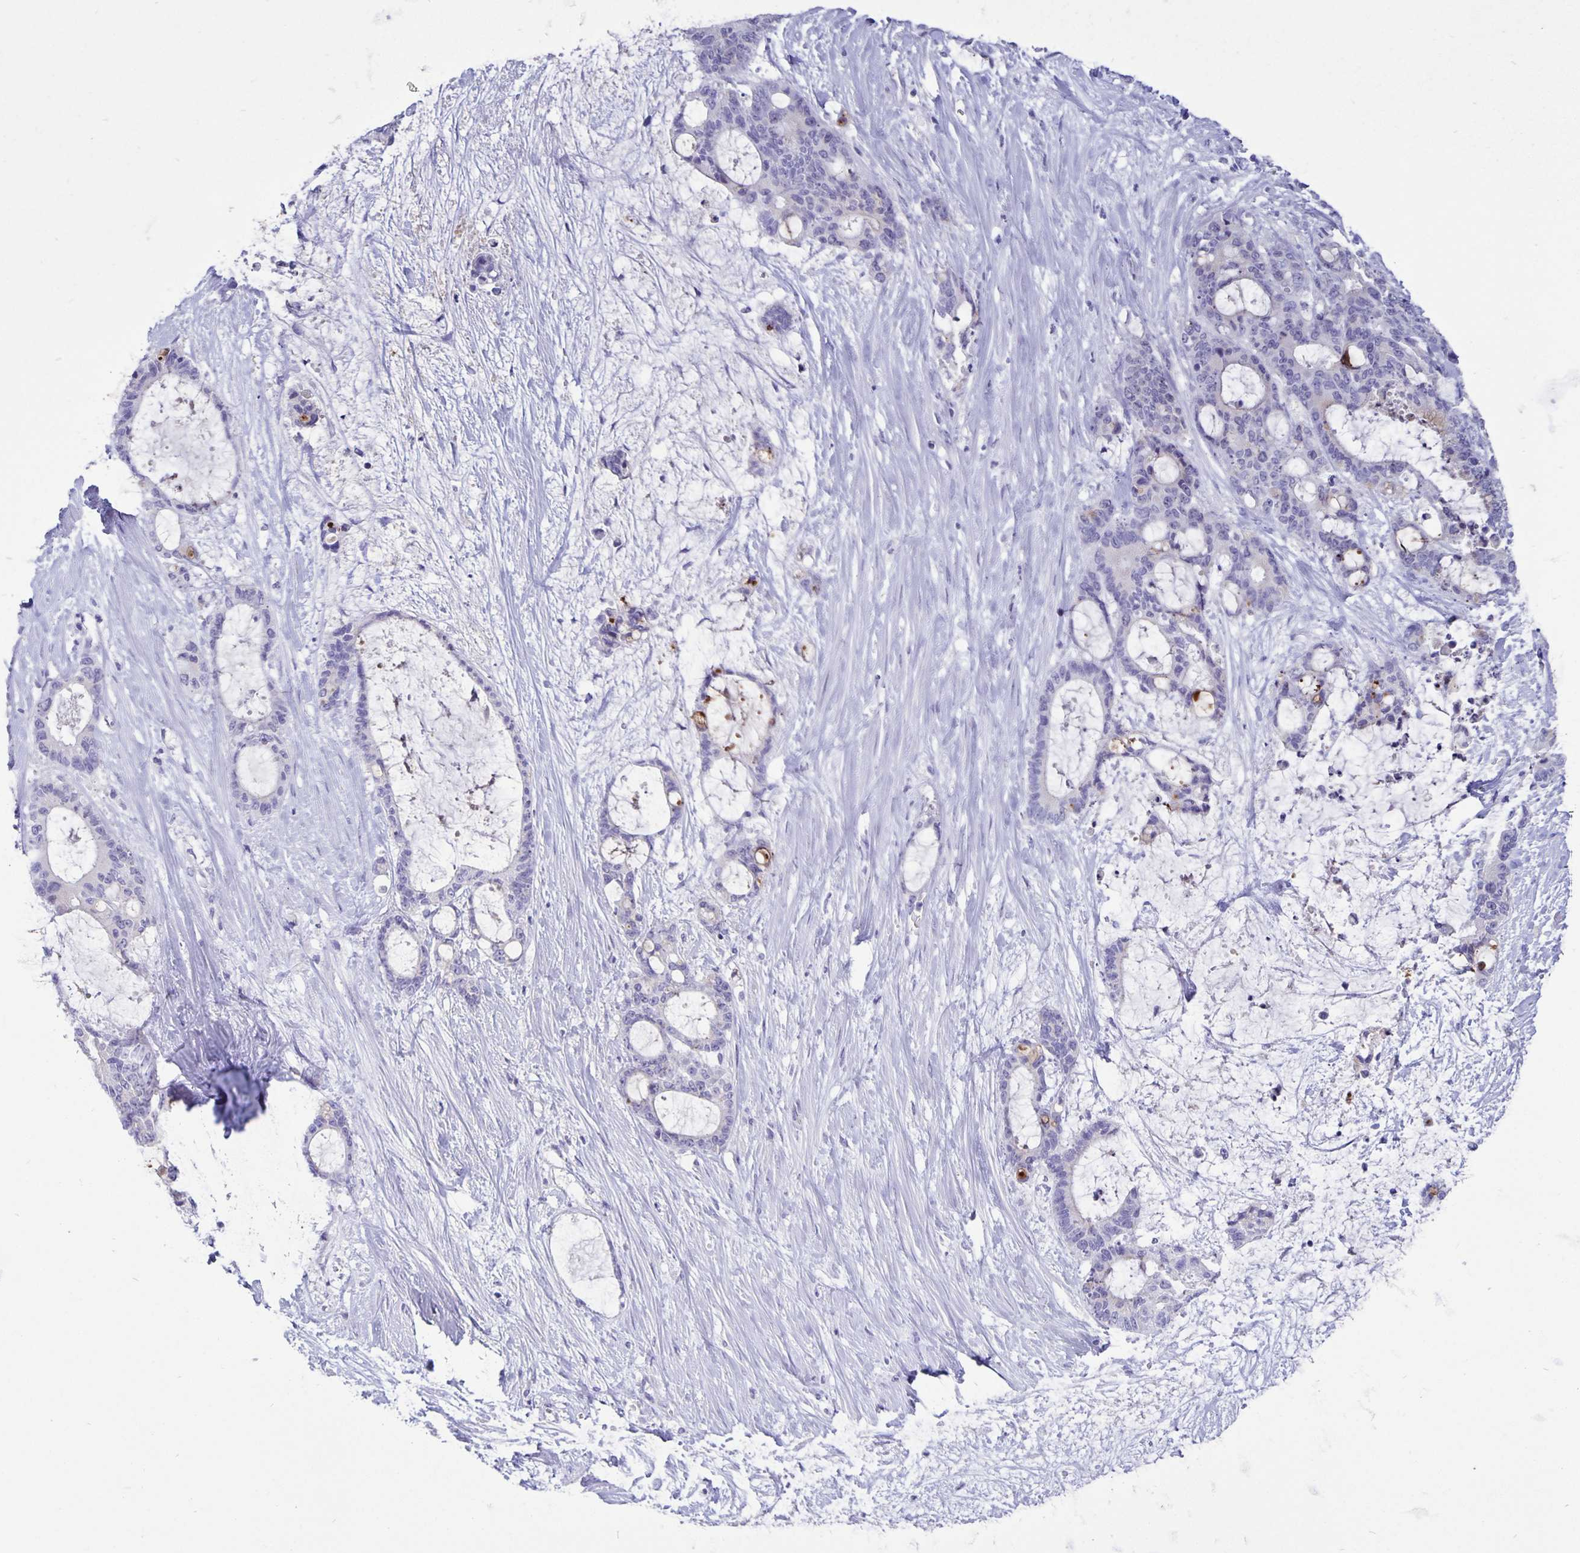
{"staining": {"intensity": "moderate", "quantity": "<25%", "location": "cytoplasmic/membranous"}, "tissue": "liver cancer", "cell_type": "Tumor cells", "image_type": "cancer", "snomed": [{"axis": "morphology", "description": "Normal tissue, NOS"}, {"axis": "morphology", "description": "Cholangiocarcinoma"}, {"axis": "topography", "description": "Liver"}, {"axis": "topography", "description": "Peripheral nerve tissue"}], "caption": "There is low levels of moderate cytoplasmic/membranous expression in tumor cells of liver cancer (cholangiocarcinoma), as demonstrated by immunohistochemical staining (brown color).", "gene": "ERMN", "patient": {"sex": "female", "age": 73}}